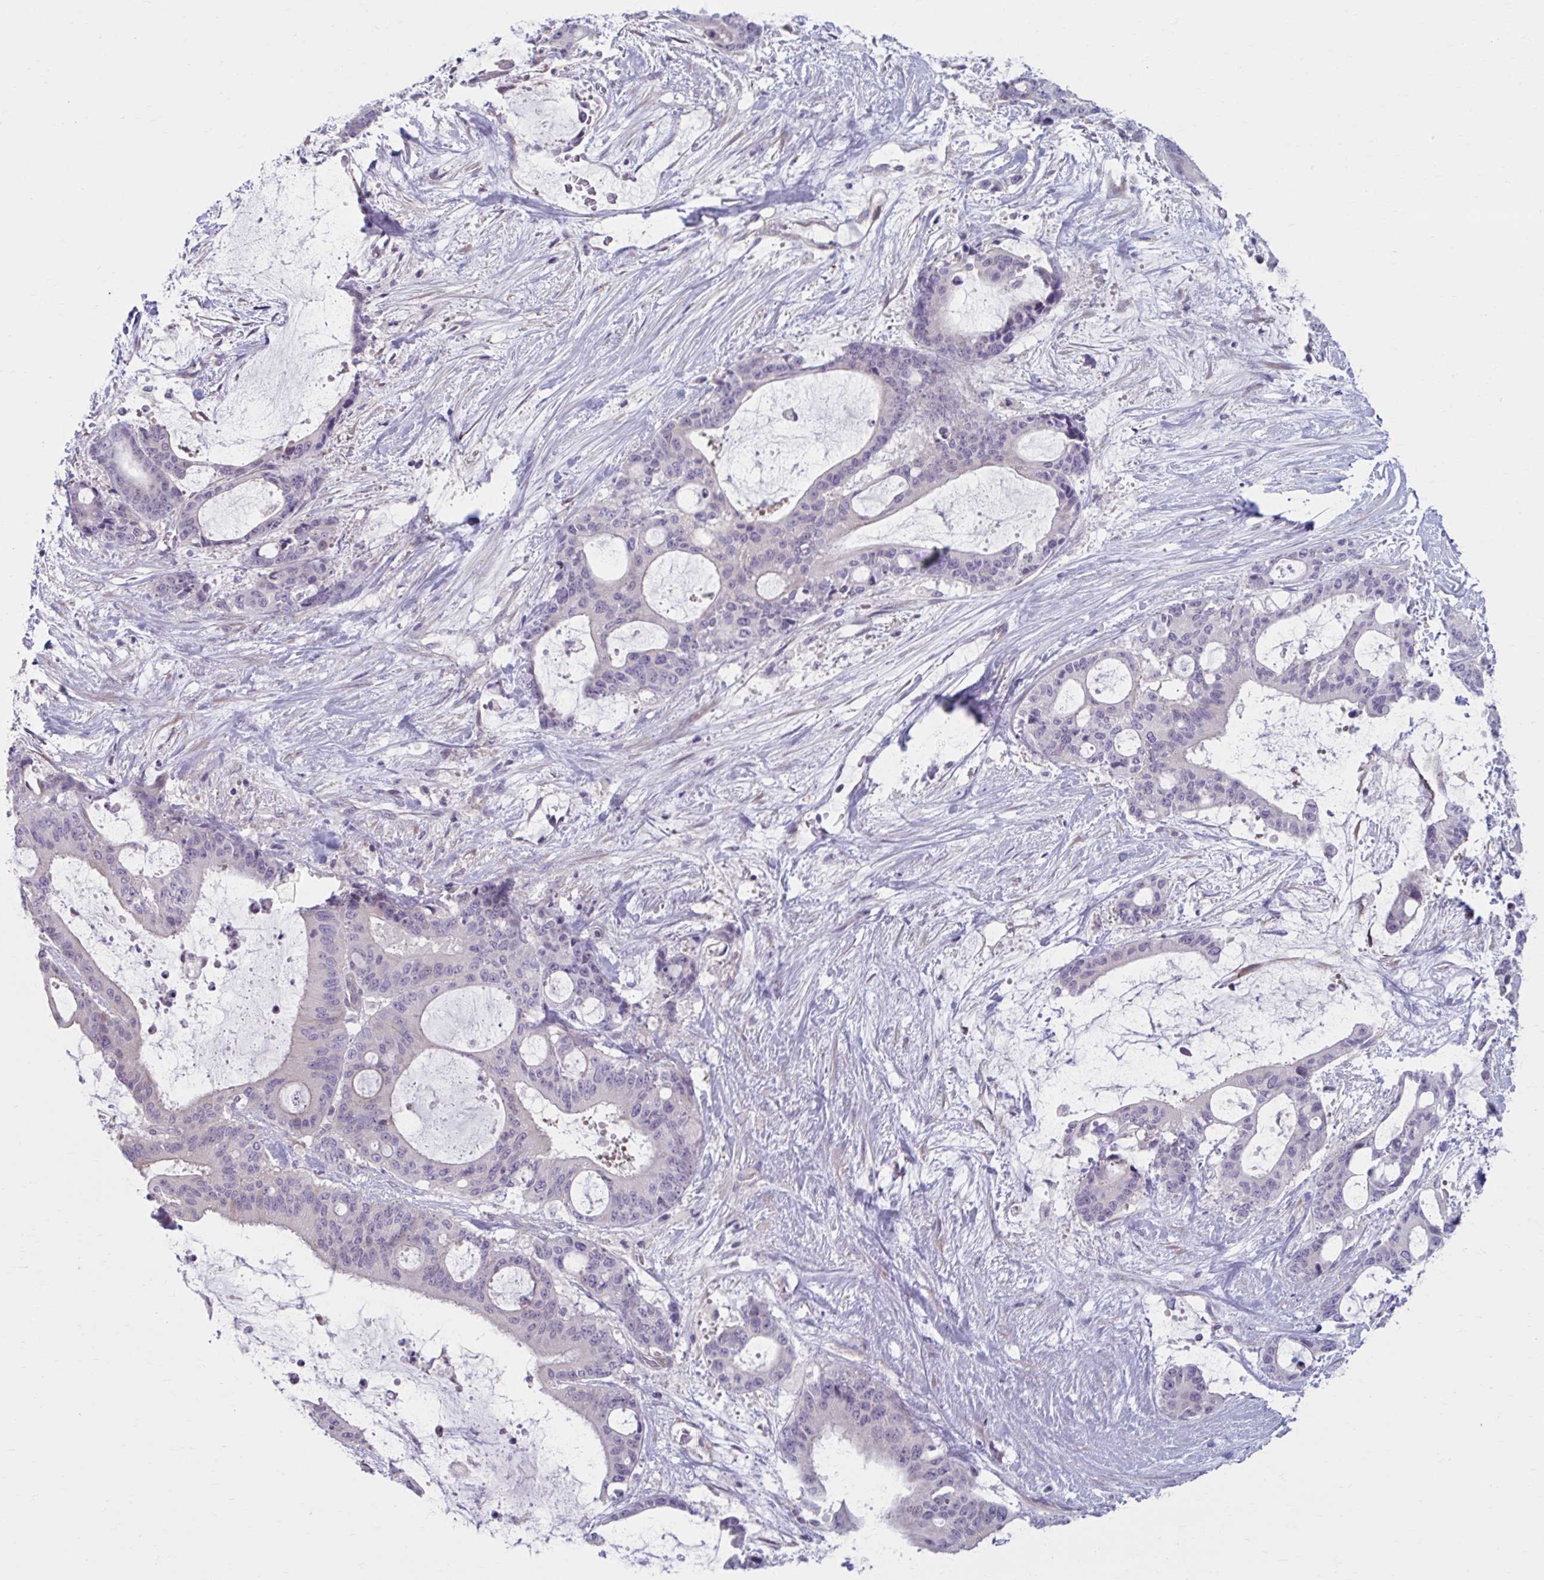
{"staining": {"intensity": "negative", "quantity": "none", "location": "none"}, "tissue": "liver cancer", "cell_type": "Tumor cells", "image_type": "cancer", "snomed": [{"axis": "morphology", "description": "Normal tissue, NOS"}, {"axis": "morphology", "description": "Cholangiocarcinoma"}, {"axis": "topography", "description": "Liver"}, {"axis": "topography", "description": "Peripheral nerve tissue"}], "caption": "Image shows no significant protein expression in tumor cells of liver cholangiocarcinoma.", "gene": "CHST3", "patient": {"sex": "female", "age": 73}}